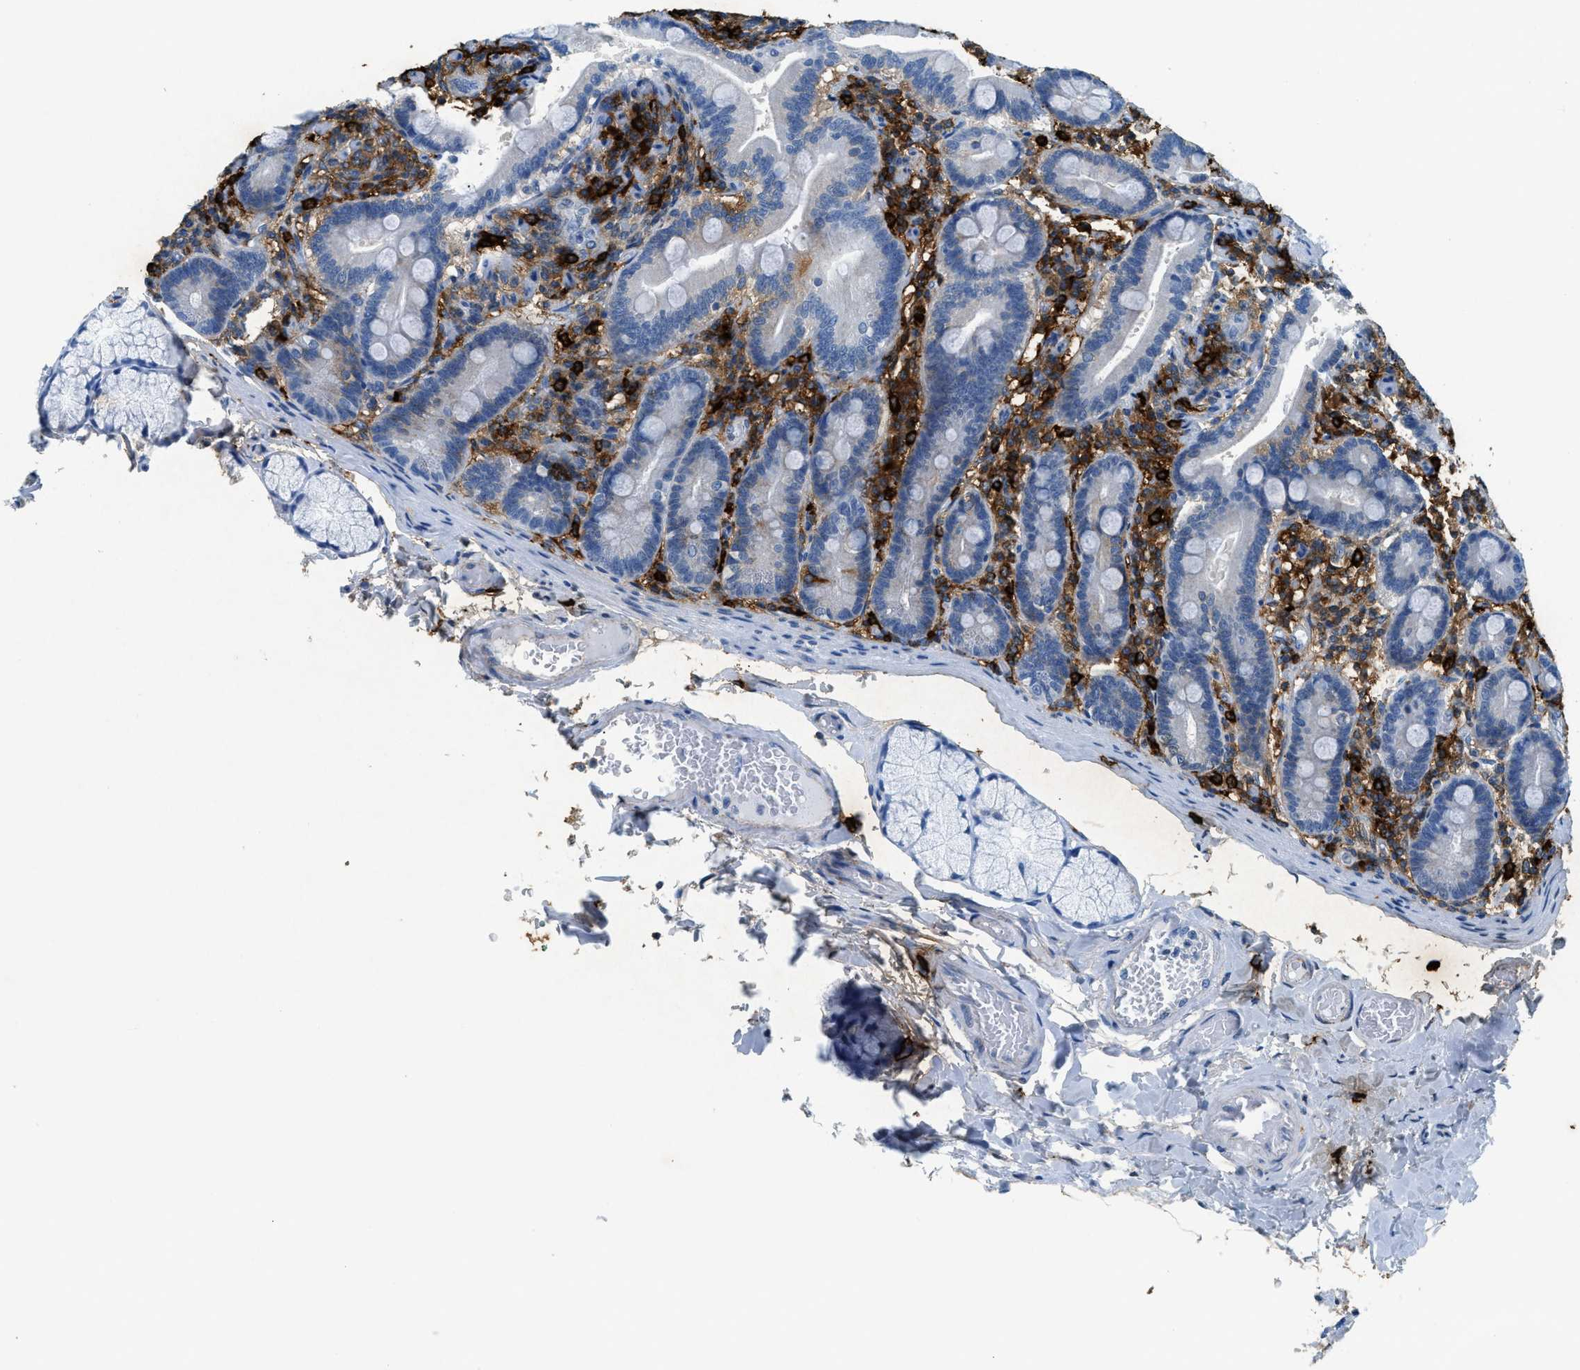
{"staining": {"intensity": "negative", "quantity": "none", "location": "none"}, "tissue": "duodenum", "cell_type": "Glandular cells", "image_type": "normal", "snomed": [{"axis": "morphology", "description": "Normal tissue, NOS"}, {"axis": "topography", "description": "Duodenum"}], "caption": "An IHC photomicrograph of normal duodenum is shown. There is no staining in glandular cells of duodenum. The staining is performed using DAB brown chromogen with nuclei counter-stained in using hematoxylin.", "gene": "TPSAB1", "patient": {"sex": "male", "age": 54}}